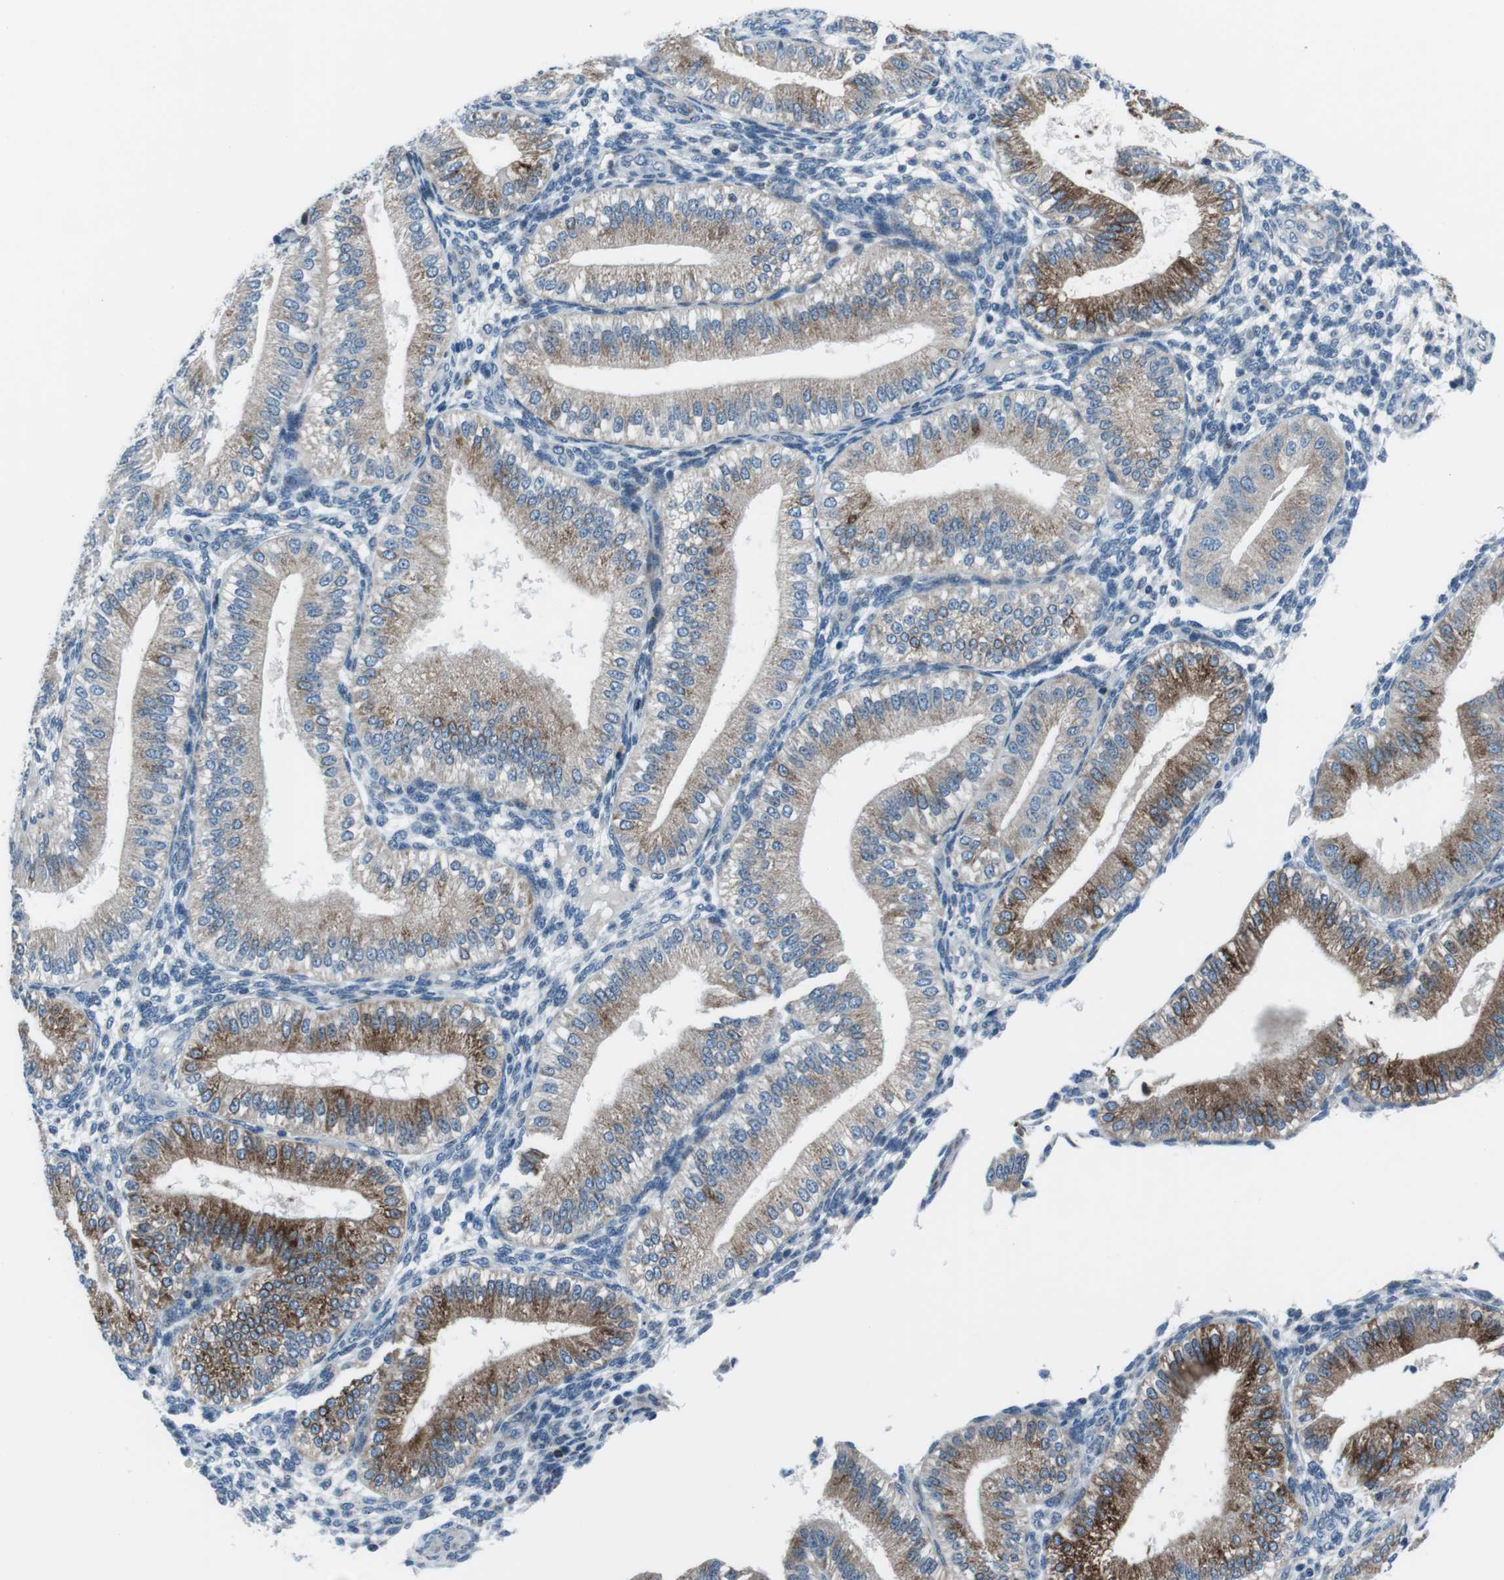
{"staining": {"intensity": "negative", "quantity": "none", "location": "none"}, "tissue": "endometrium", "cell_type": "Cells in endometrial stroma", "image_type": "normal", "snomed": [{"axis": "morphology", "description": "Normal tissue, NOS"}, {"axis": "topography", "description": "Endometrium"}], "caption": "There is no significant staining in cells in endometrial stroma of endometrium. Brightfield microscopy of immunohistochemistry (IHC) stained with DAB (brown) and hematoxylin (blue), captured at high magnification.", "gene": "NUCB2", "patient": {"sex": "female", "age": 39}}